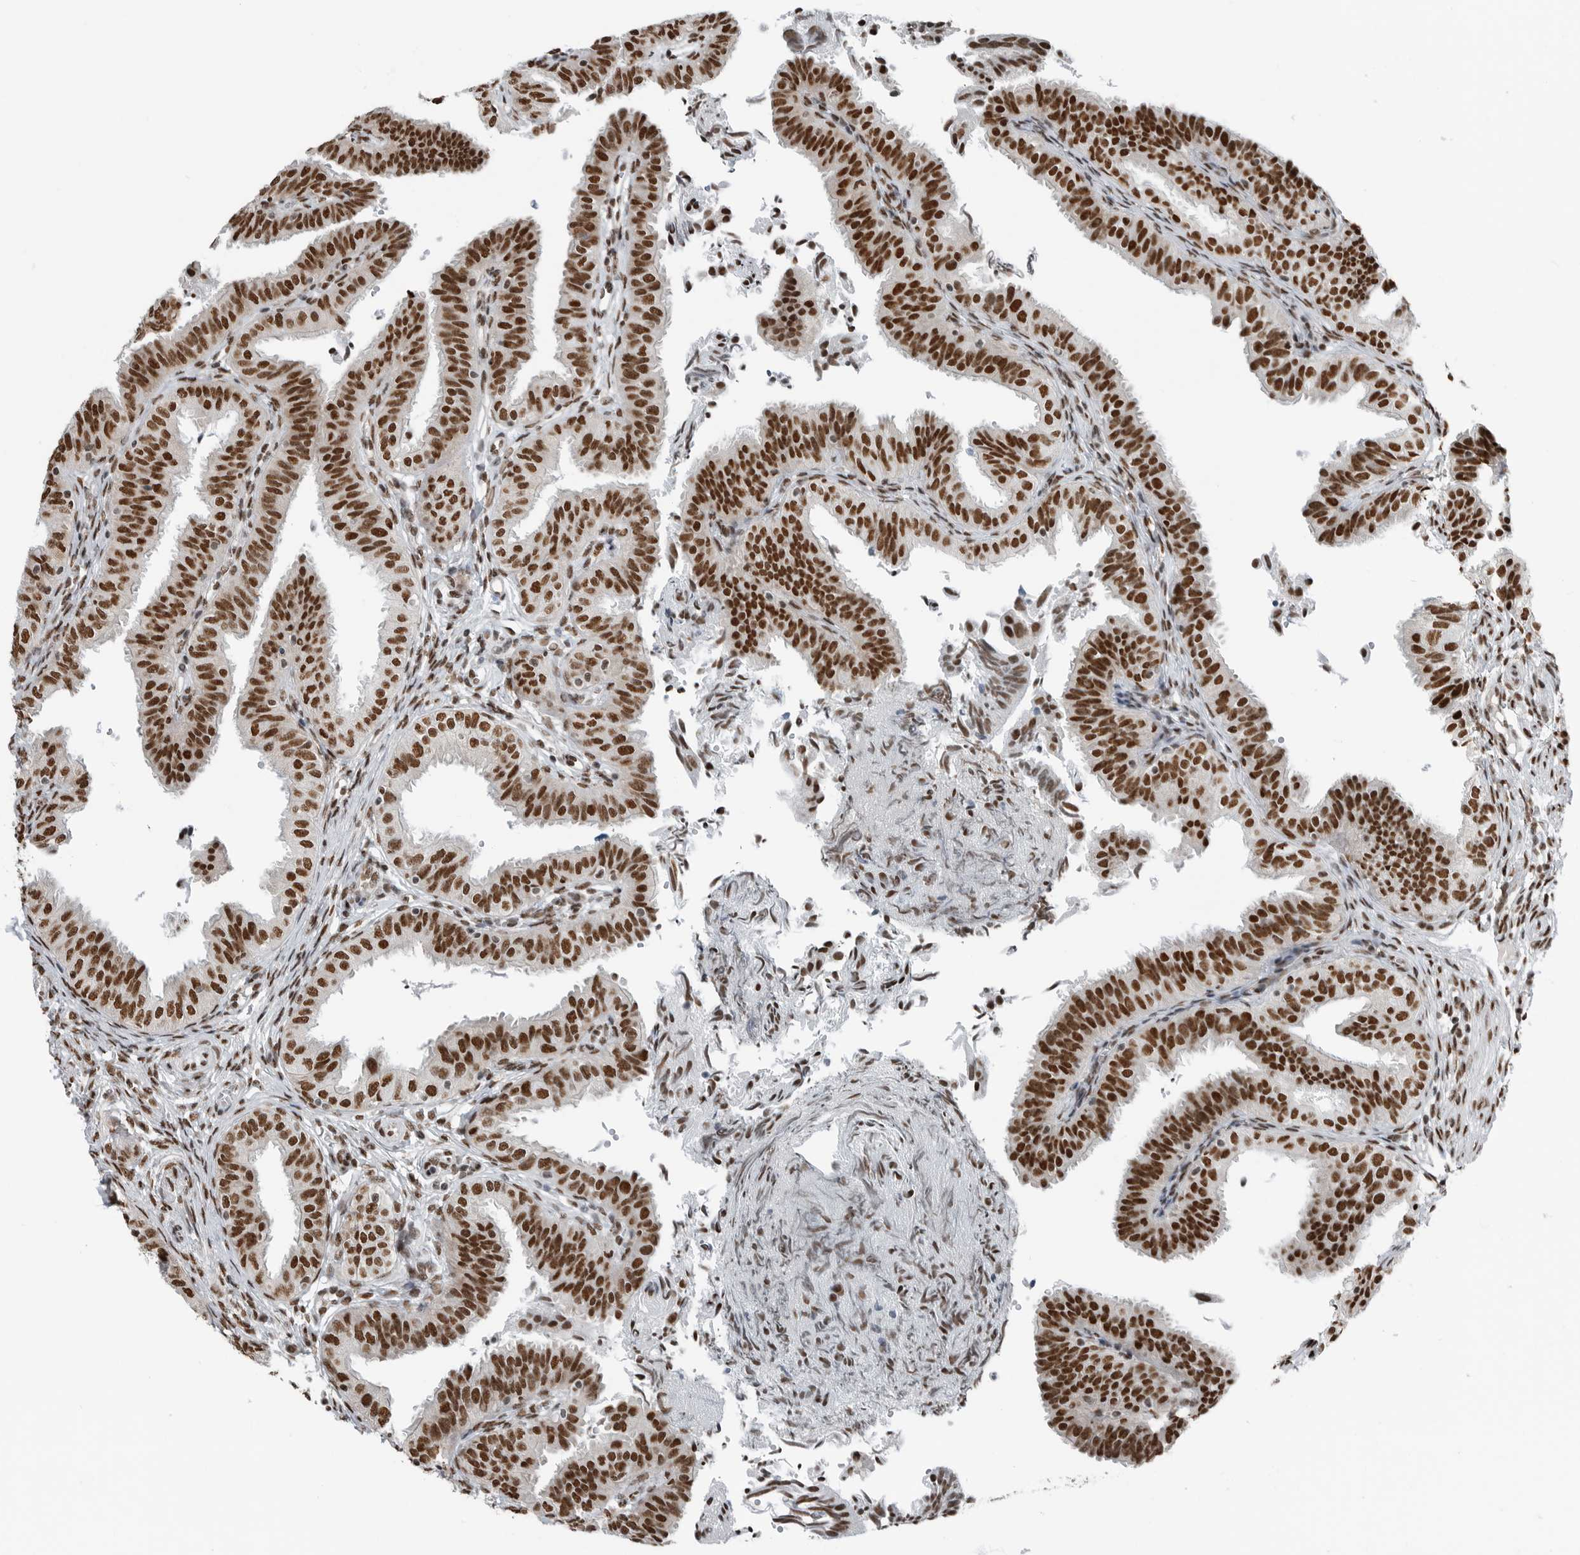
{"staining": {"intensity": "strong", "quantity": ">75%", "location": "nuclear"}, "tissue": "fallopian tube", "cell_type": "Glandular cells", "image_type": "normal", "snomed": [{"axis": "morphology", "description": "Normal tissue, NOS"}, {"axis": "topography", "description": "Fallopian tube"}], "caption": "High-magnification brightfield microscopy of benign fallopian tube stained with DAB (brown) and counterstained with hematoxylin (blue). glandular cells exhibit strong nuclear expression is identified in about>75% of cells. Nuclei are stained in blue.", "gene": "BLZF1", "patient": {"sex": "female", "age": 35}}